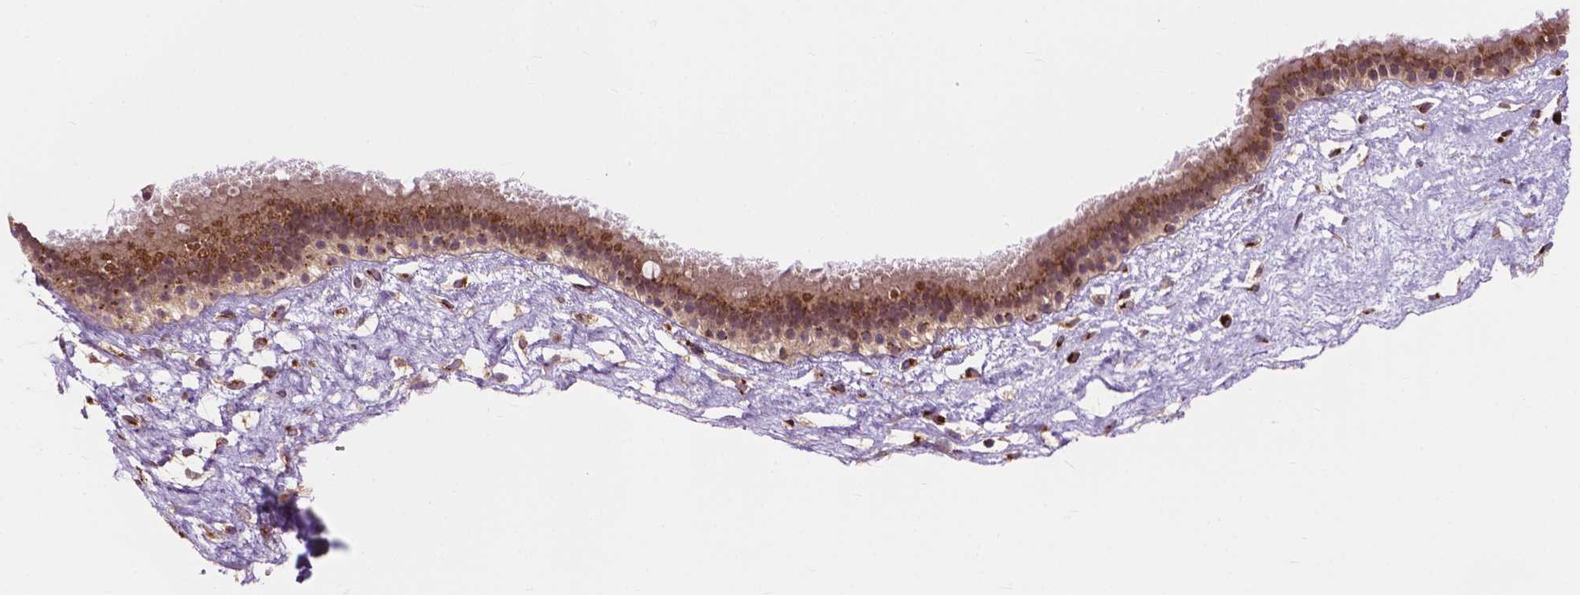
{"staining": {"intensity": "moderate", "quantity": ">75%", "location": "cytoplasmic/membranous,nuclear"}, "tissue": "nasopharynx", "cell_type": "Respiratory epithelial cells", "image_type": "normal", "snomed": [{"axis": "morphology", "description": "Normal tissue, NOS"}, {"axis": "topography", "description": "Nasopharynx"}], "caption": "Immunohistochemistry of benign nasopharynx exhibits medium levels of moderate cytoplasmic/membranous,nuclear positivity in about >75% of respiratory epithelial cells.", "gene": "PPP1CB", "patient": {"sex": "male", "age": 24}}